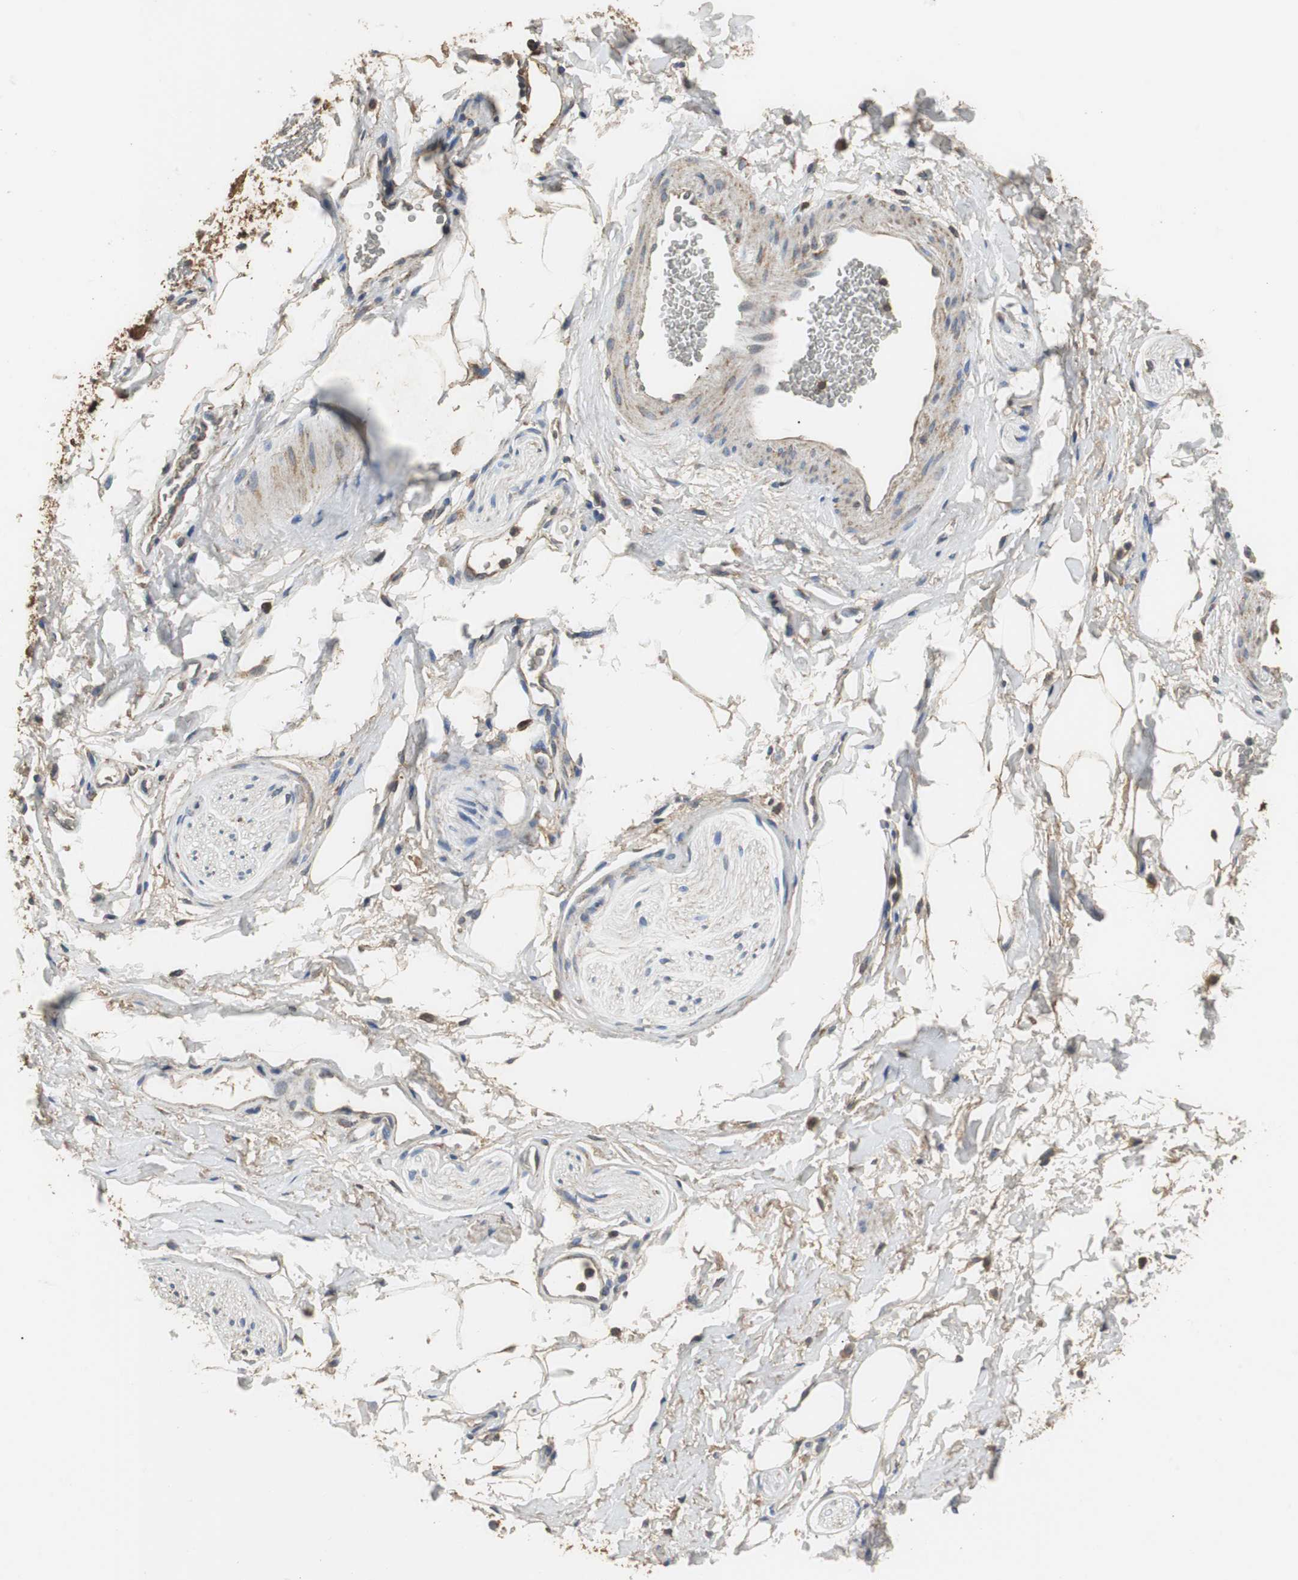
{"staining": {"intensity": "weak", "quantity": ">75%", "location": "cytoplasmic/membranous"}, "tissue": "adipose tissue", "cell_type": "Adipocytes", "image_type": "normal", "snomed": [{"axis": "morphology", "description": "Normal tissue, NOS"}, {"axis": "topography", "description": "Soft tissue"}, {"axis": "topography", "description": "Peripheral nerve tissue"}], "caption": "Protein expression analysis of normal adipose tissue displays weak cytoplasmic/membranous positivity in approximately >75% of adipocytes.", "gene": "NNT", "patient": {"sex": "female", "age": 71}}